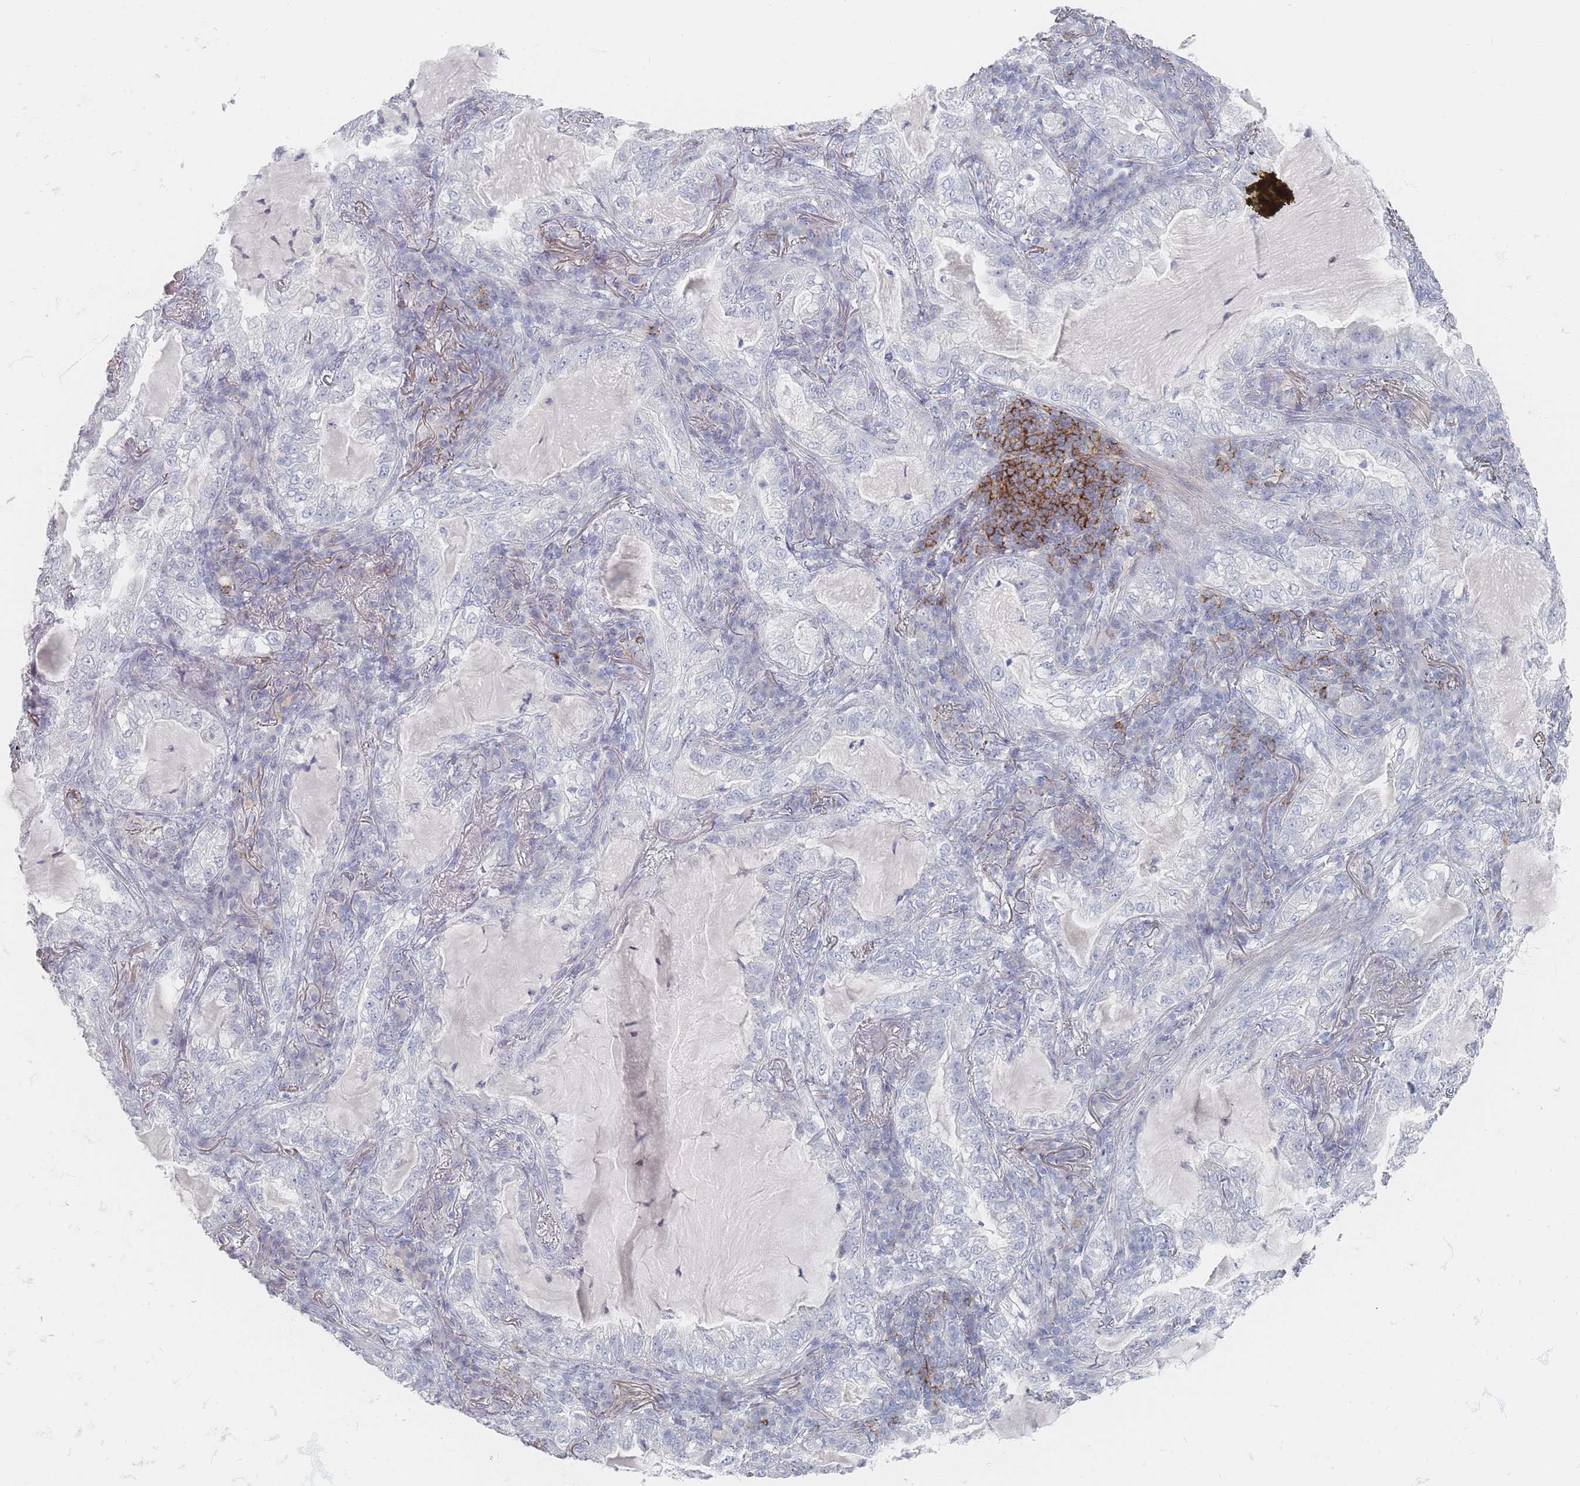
{"staining": {"intensity": "negative", "quantity": "none", "location": "none"}, "tissue": "lung cancer", "cell_type": "Tumor cells", "image_type": "cancer", "snomed": [{"axis": "morphology", "description": "Adenocarcinoma, NOS"}, {"axis": "topography", "description": "Lung"}], "caption": "DAB immunohistochemical staining of human adenocarcinoma (lung) displays no significant staining in tumor cells.", "gene": "CD37", "patient": {"sex": "female", "age": 73}}